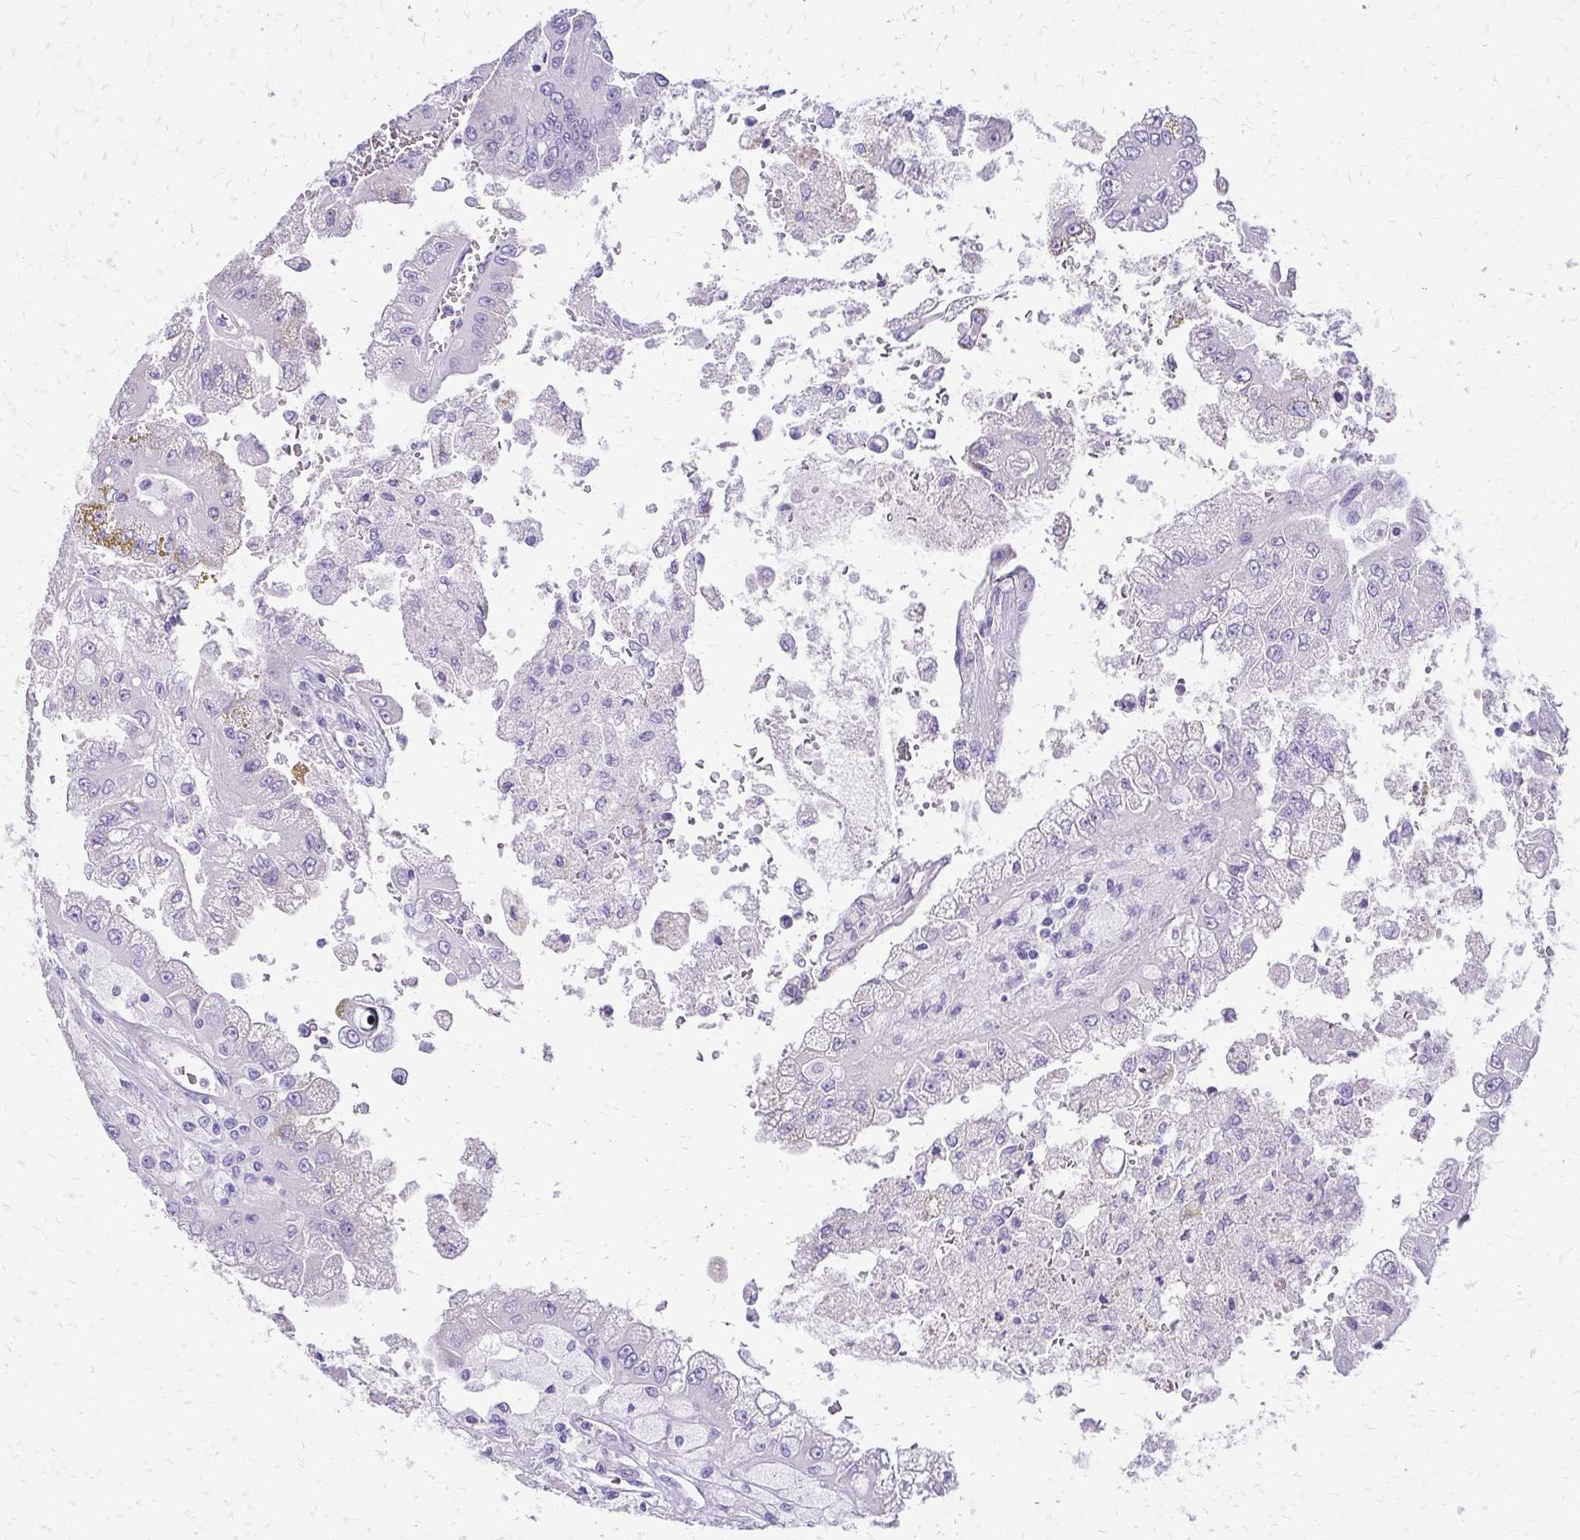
{"staining": {"intensity": "negative", "quantity": "none", "location": "none"}, "tissue": "renal cancer", "cell_type": "Tumor cells", "image_type": "cancer", "snomed": [{"axis": "morphology", "description": "Adenocarcinoma, NOS"}, {"axis": "topography", "description": "Kidney"}], "caption": "Photomicrograph shows no significant protein positivity in tumor cells of renal cancer (adenocarcinoma).", "gene": "SLC32A1", "patient": {"sex": "male", "age": 58}}